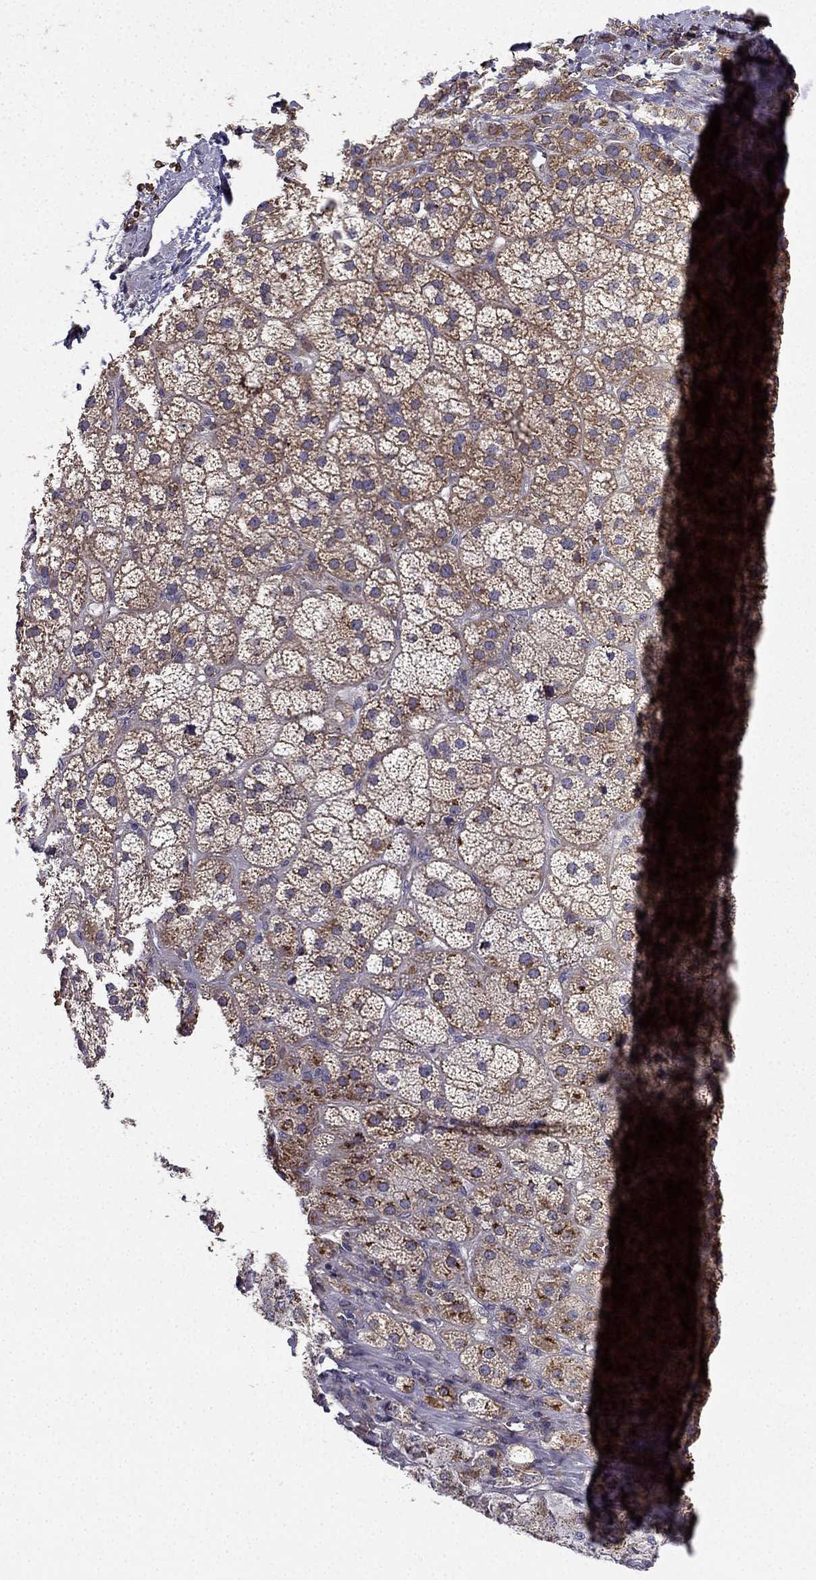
{"staining": {"intensity": "moderate", "quantity": ">75%", "location": "cytoplasmic/membranous"}, "tissue": "adrenal gland", "cell_type": "Glandular cells", "image_type": "normal", "snomed": [{"axis": "morphology", "description": "Normal tissue, NOS"}, {"axis": "topography", "description": "Adrenal gland"}], "caption": "The immunohistochemical stain highlights moderate cytoplasmic/membranous expression in glandular cells of benign adrenal gland.", "gene": "B4GALT7", "patient": {"sex": "male", "age": 57}}